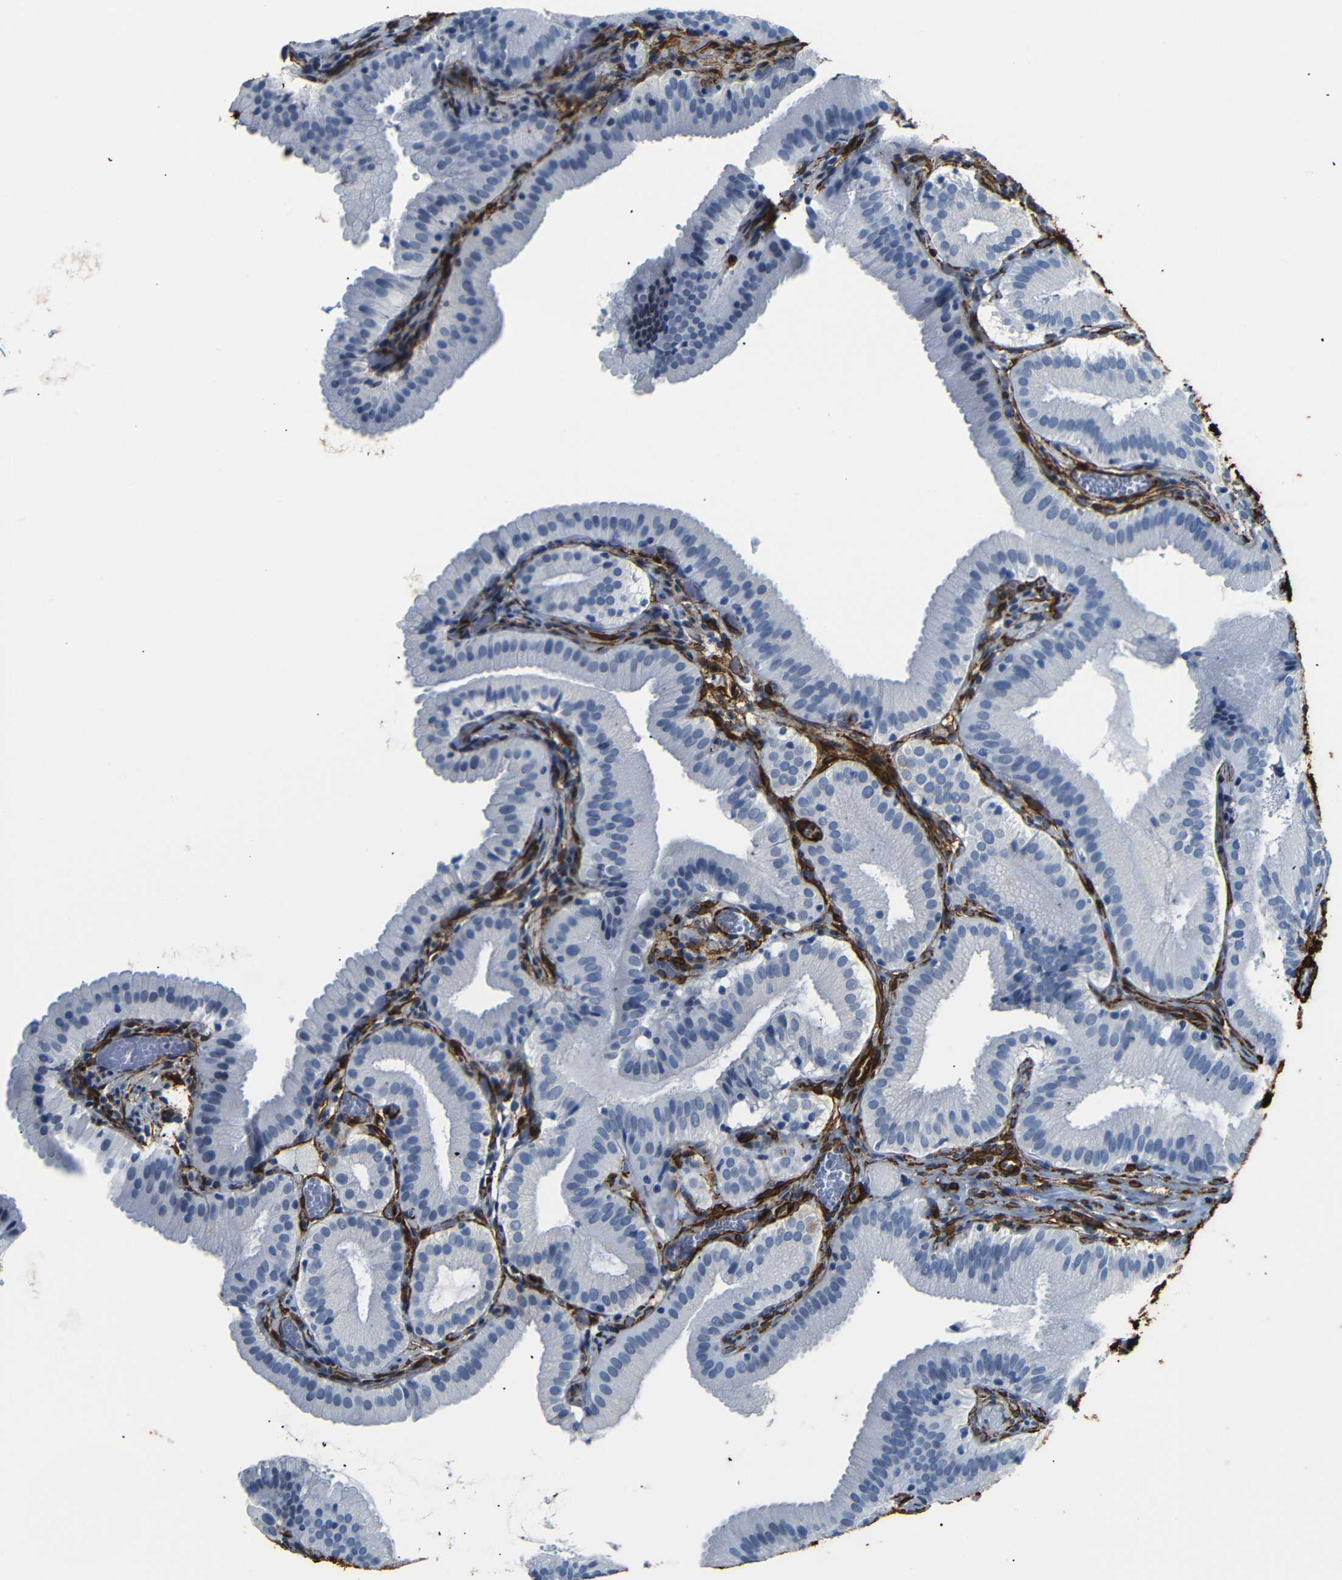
{"staining": {"intensity": "negative", "quantity": "none", "location": "none"}, "tissue": "gallbladder", "cell_type": "Glandular cells", "image_type": "normal", "snomed": [{"axis": "morphology", "description": "Normal tissue, NOS"}, {"axis": "topography", "description": "Gallbladder"}], "caption": "This is an IHC micrograph of normal gallbladder. There is no staining in glandular cells.", "gene": "ACTA2", "patient": {"sex": "male", "age": 54}}